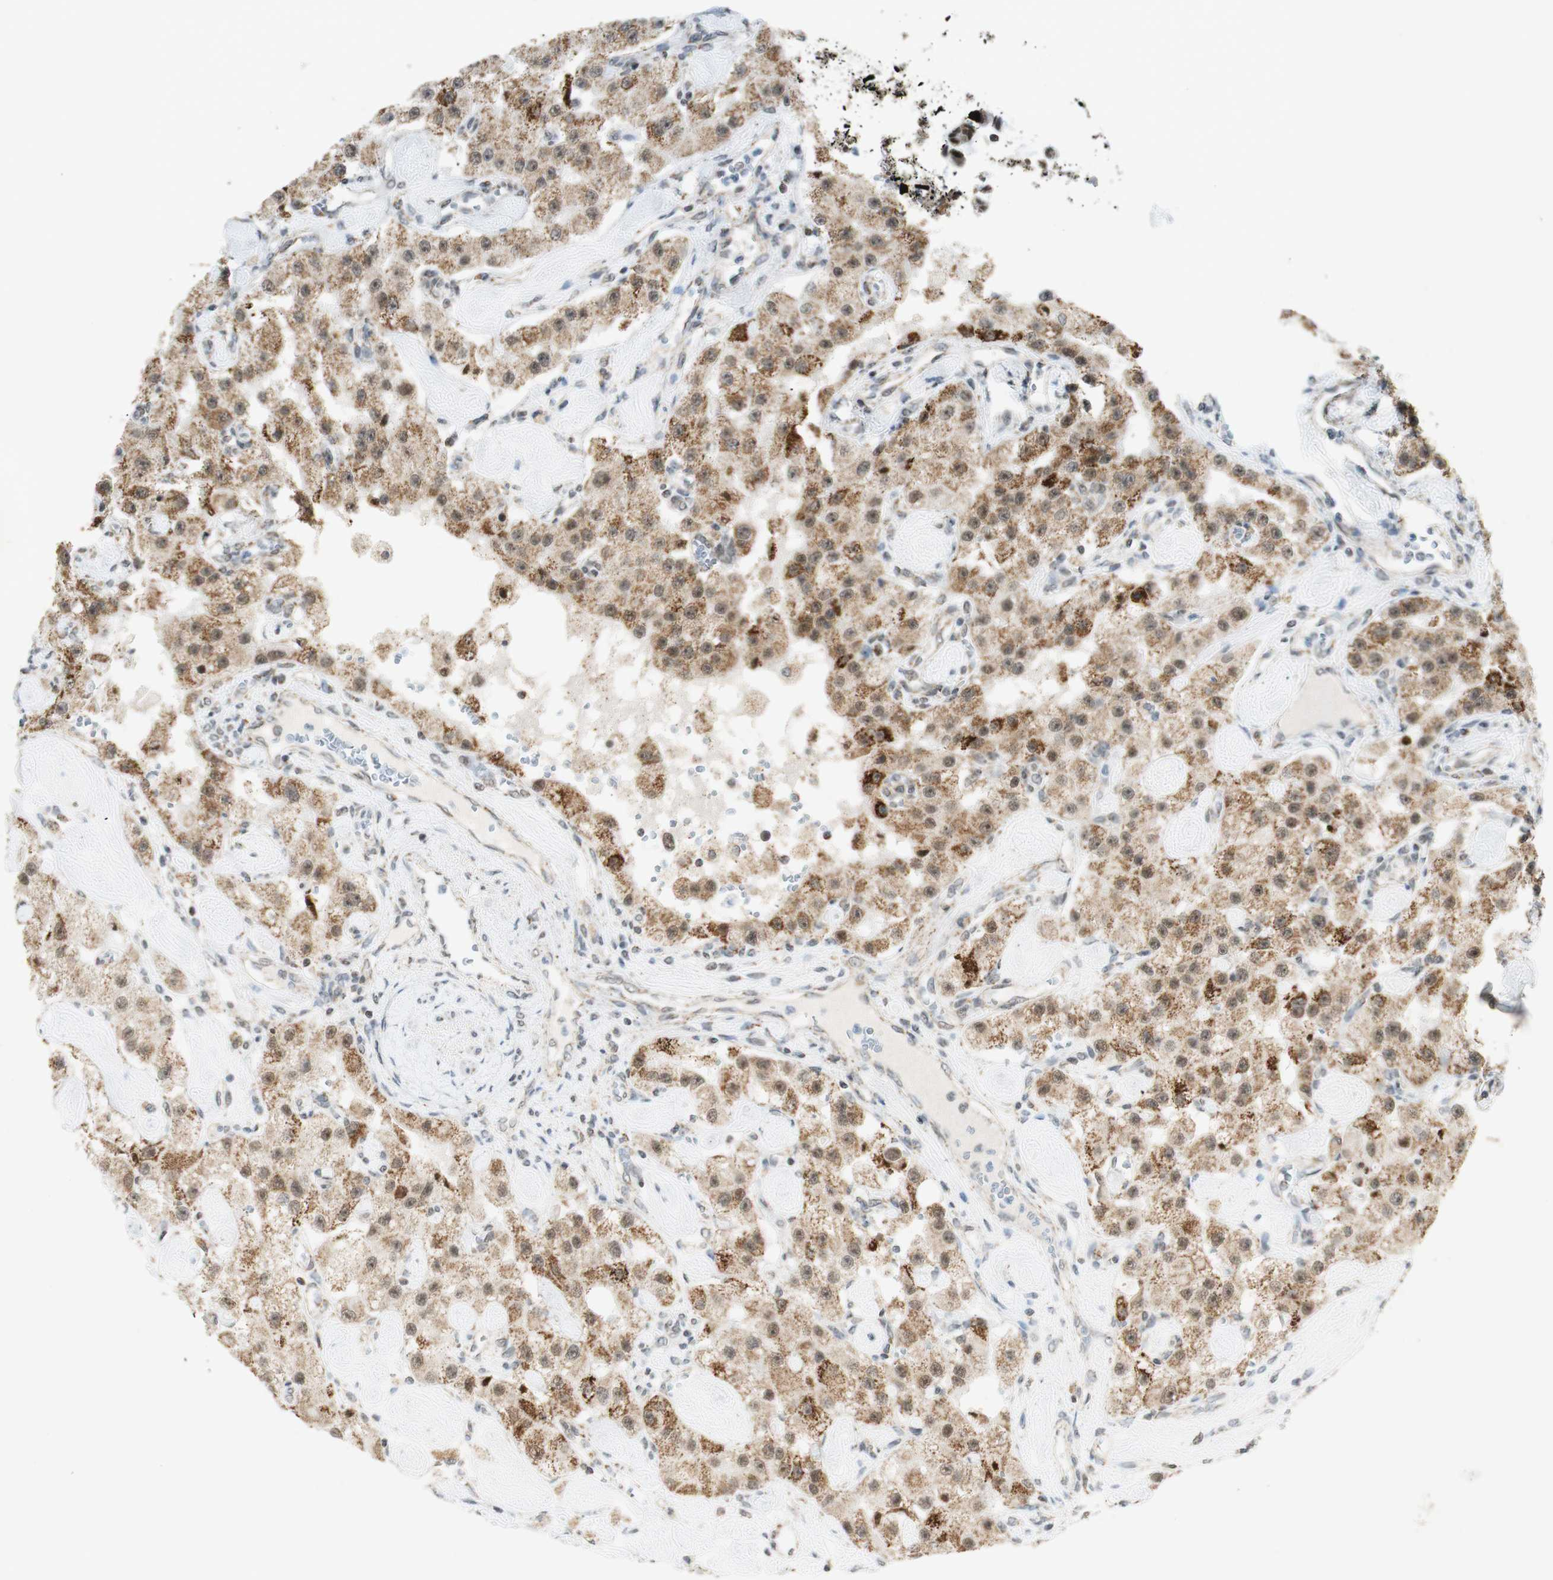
{"staining": {"intensity": "moderate", "quantity": ">75%", "location": "cytoplasmic/membranous,nuclear"}, "tissue": "carcinoid", "cell_type": "Tumor cells", "image_type": "cancer", "snomed": [{"axis": "morphology", "description": "Carcinoid, malignant, NOS"}, {"axis": "topography", "description": "Pancreas"}], "caption": "Approximately >75% of tumor cells in human carcinoid demonstrate moderate cytoplasmic/membranous and nuclear protein expression as visualized by brown immunohistochemical staining.", "gene": "ZNF782", "patient": {"sex": "male", "age": 41}}